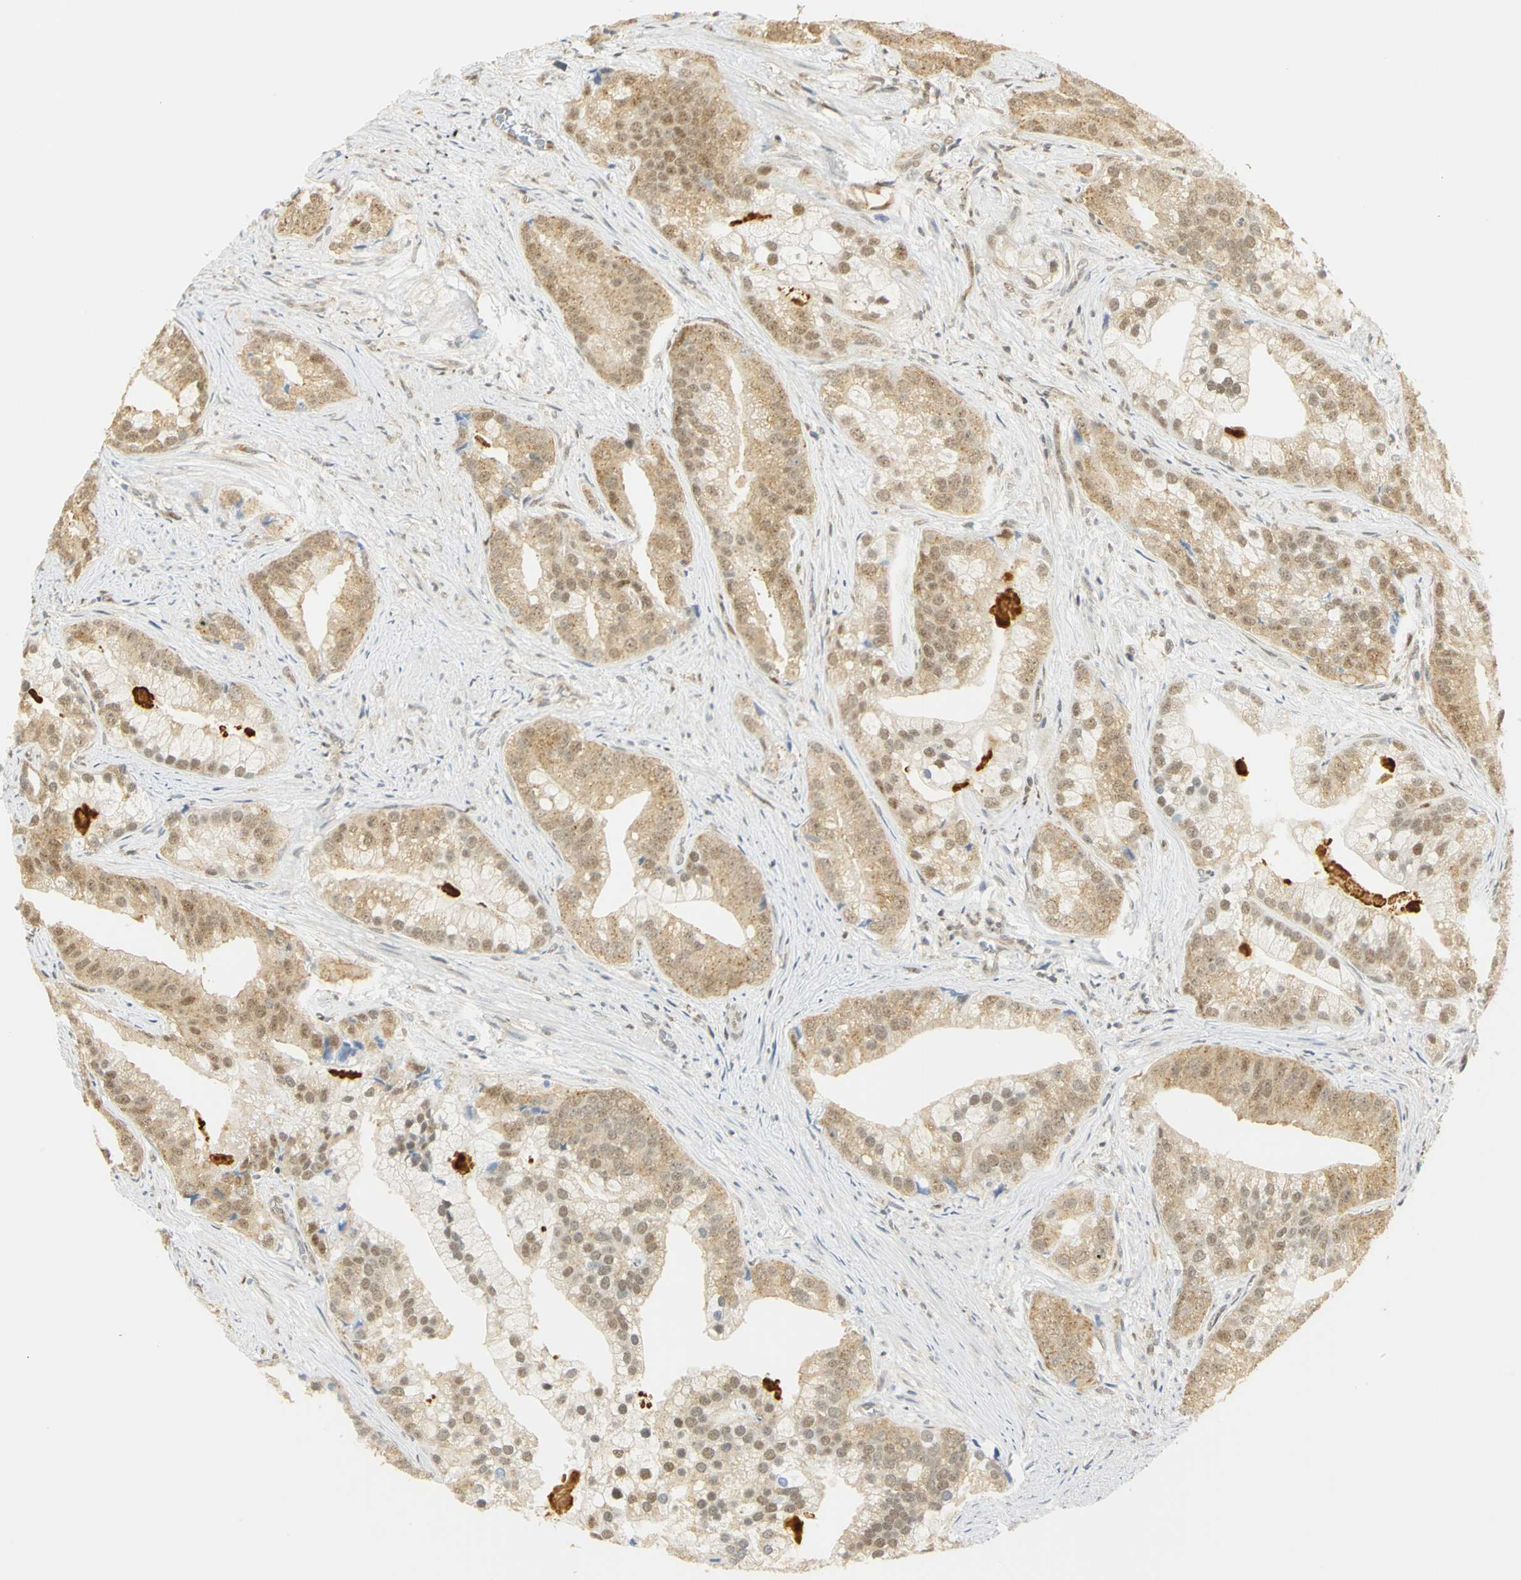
{"staining": {"intensity": "weak", "quantity": ">75%", "location": "cytoplasmic/membranous,nuclear"}, "tissue": "prostate cancer", "cell_type": "Tumor cells", "image_type": "cancer", "snomed": [{"axis": "morphology", "description": "Adenocarcinoma, Low grade"}, {"axis": "topography", "description": "Prostate"}], "caption": "A high-resolution photomicrograph shows immunohistochemistry staining of prostate low-grade adenocarcinoma, which exhibits weak cytoplasmic/membranous and nuclear staining in about >75% of tumor cells. (IHC, brightfield microscopy, high magnification).", "gene": "DDX5", "patient": {"sex": "male", "age": 71}}